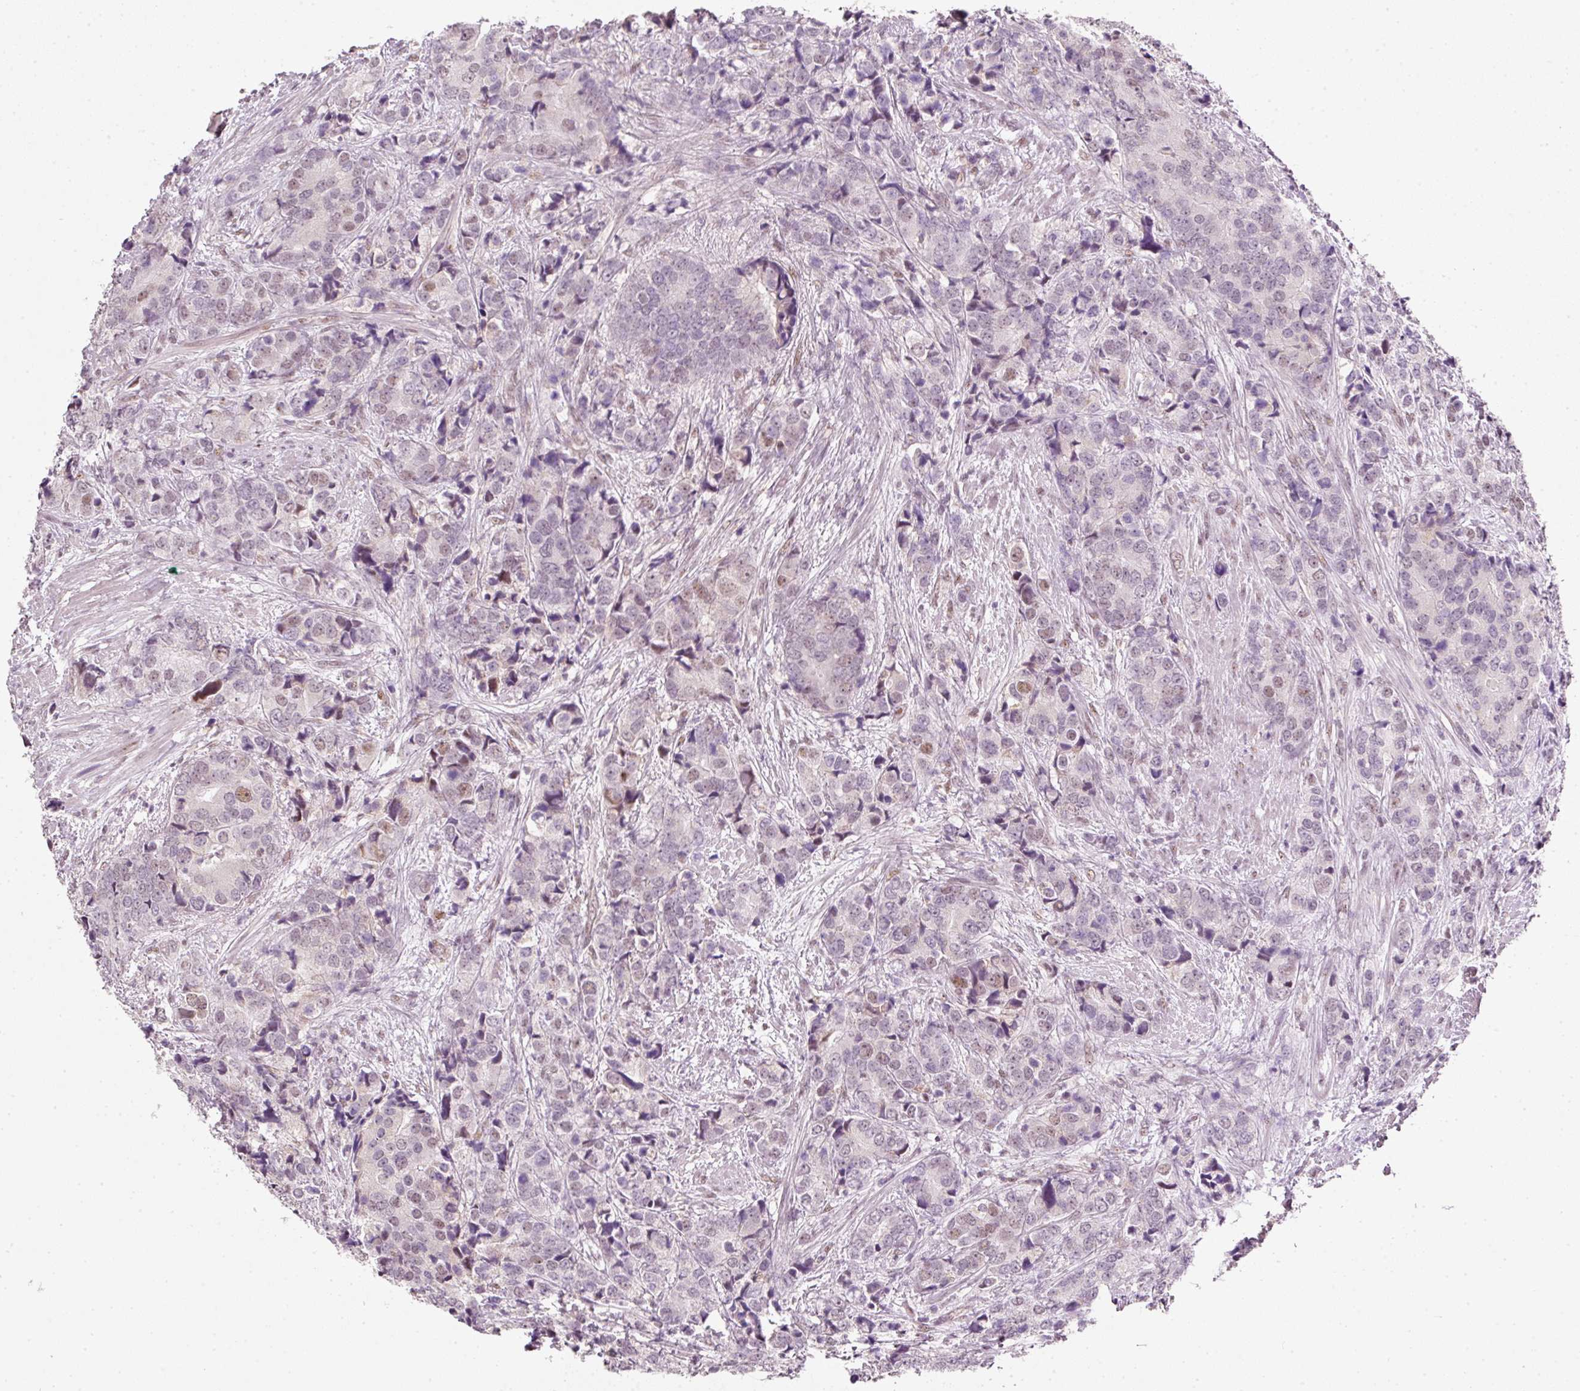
{"staining": {"intensity": "moderate", "quantity": "25%-75%", "location": "nuclear"}, "tissue": "prostate cancer", "cell_type": "Tumor cells", "image_type": "cancer", "snomed": [{"axis": "morphology", "description": "Adenocarcinoma, High grade"}, {"axis": "topography", "description": "Prostate"}], "caption": "The immunohistochemical stain highlights moderate nuclear staining in tumor cells of adenocarcinoma (high-grade) (prostate) tissue. The protein is stained brown, and the nuclei are stained in blue (DAB IHC with brightfield microscopy, high magnification).", "gene": "FSTL3", "patient": {"sex": "male", "age": 62}}